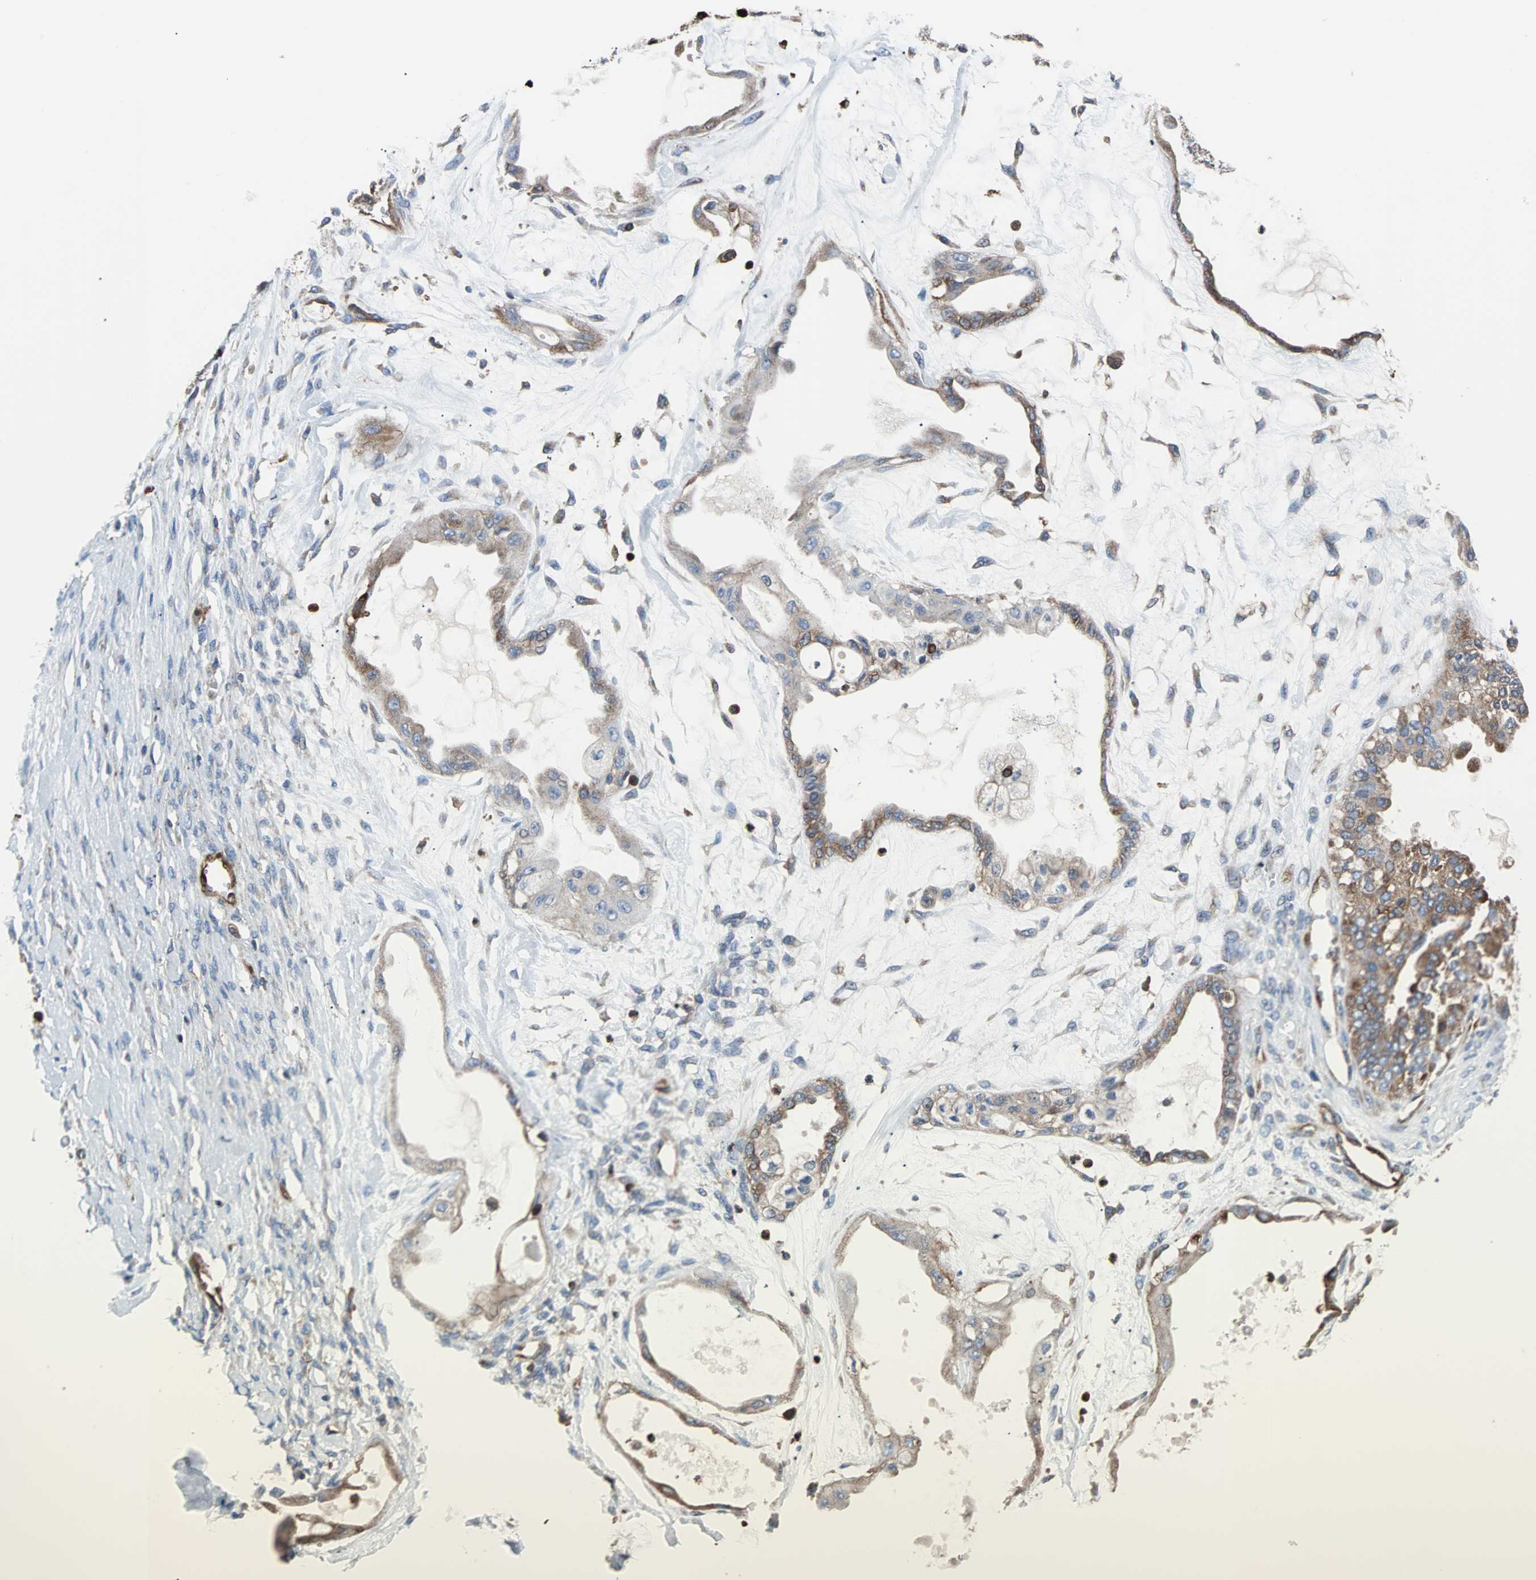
{"staining": {"intensity": "weak", "quantity": ">75%", "location": "cytoplasmic/membranous"}, "tissue": "ovarian cancer", "cell_type": "Tumor cells", "image_type": "cancer", "snomed": [{"axis": "morphology", "description": "Carcinoma, NOS"}, {"axis": "morphology", "description": "Carcinoma, endometroid"}, {"axis": "topography", "description": "Ovary"}], "caption": "Approximately >75% of tumor cells in human carcinoma (ovarian) reveal weak cytoplasmic/membranous protein expression as visualized by brown immunohistochemical staining.", "gene": "PLCG2", "patient": {"sex": "female", "age": 50}}